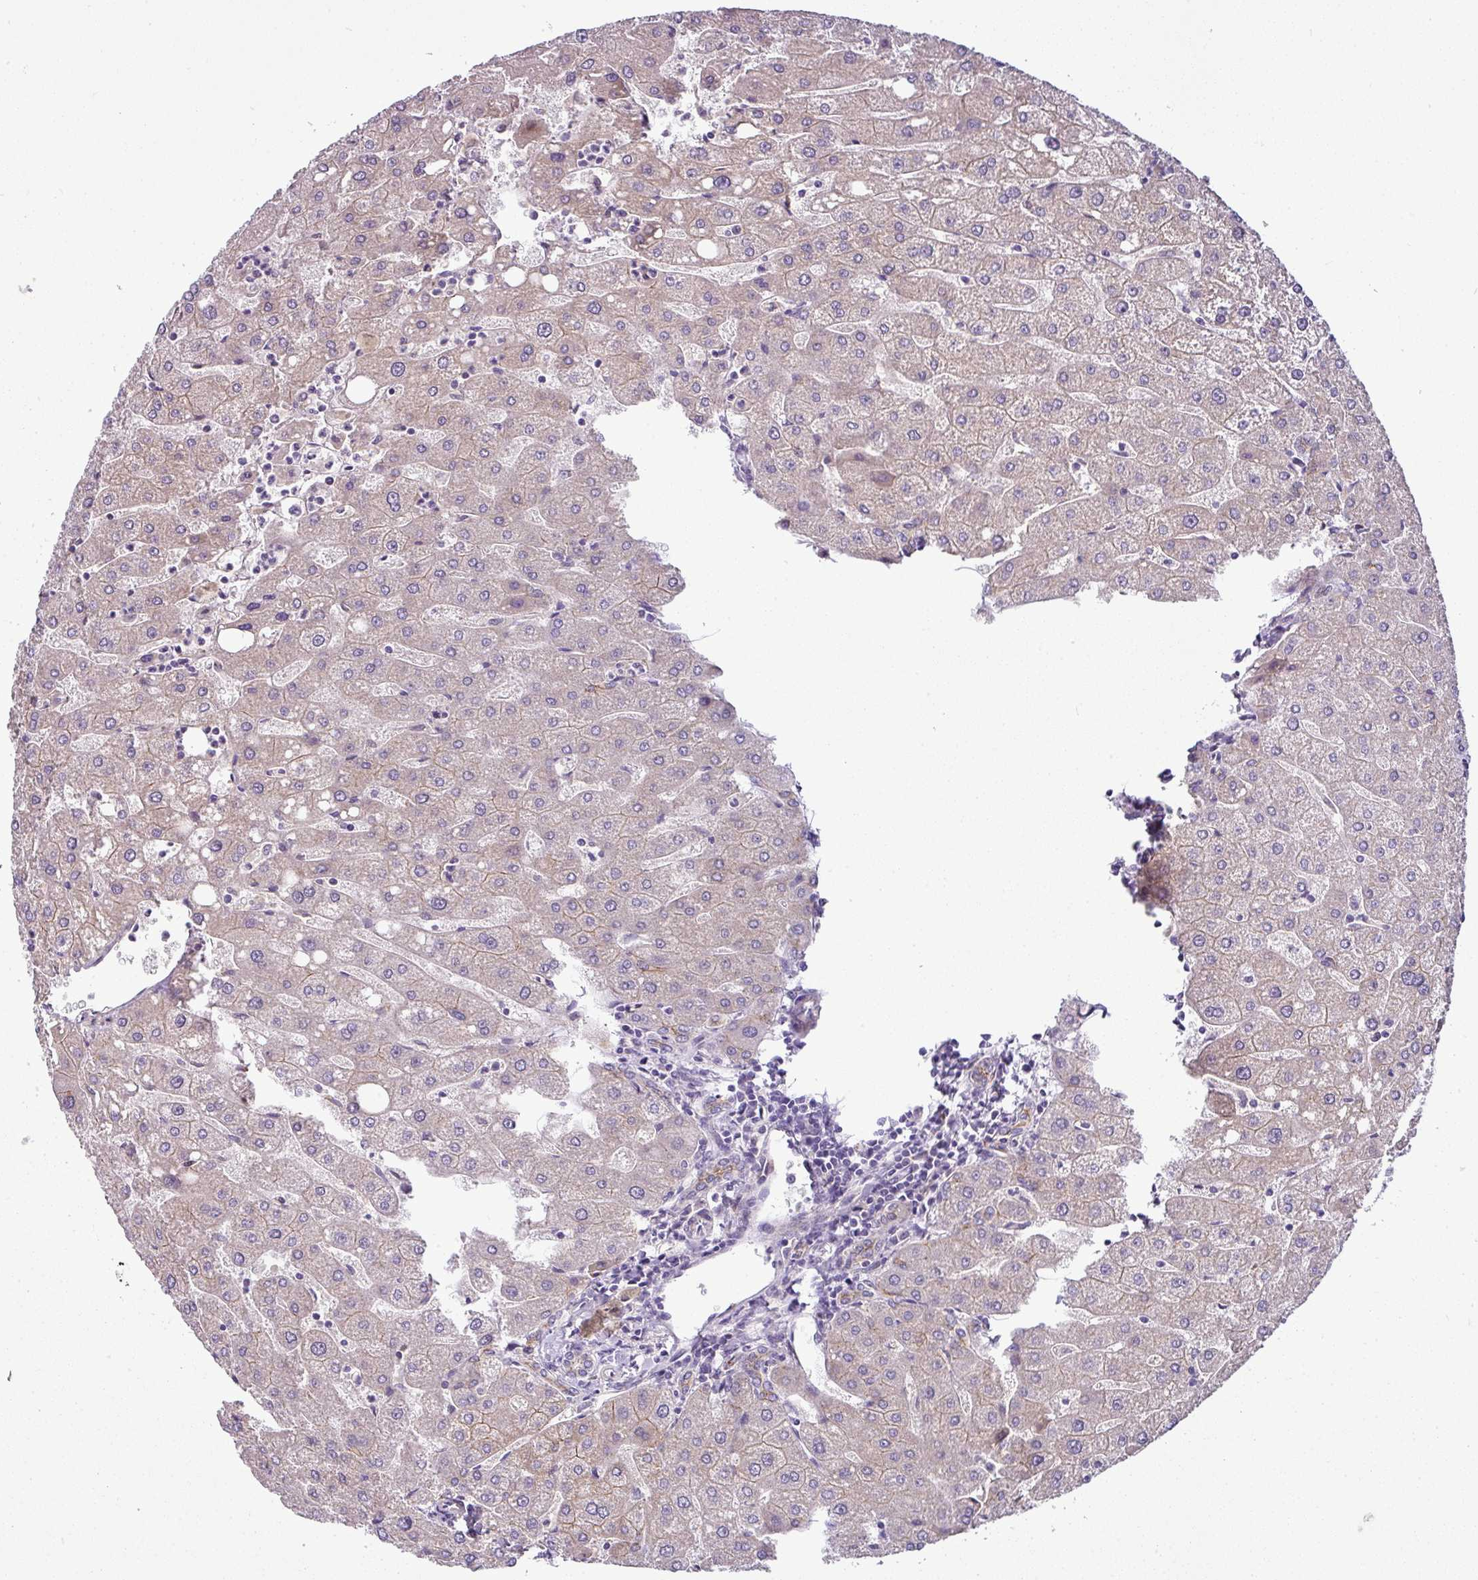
{"staining": {"intensity": "negative", "quantity": "none", "location": "none"}, "tissue": "liver", "cell_type": "Cholangiocytes", "image_type": "normal", "snomed": [{"axis": "morphology", "description": "Normal tissue, NOS"}, {"axis": "topography", "description": "Liver"}], "caption": "Immunohistochemistry (IHC) of normal liver exhibits no positivity in cholangiocytes.", "gene": "GAN", "patient": {"sex": "male", "age": 67}}